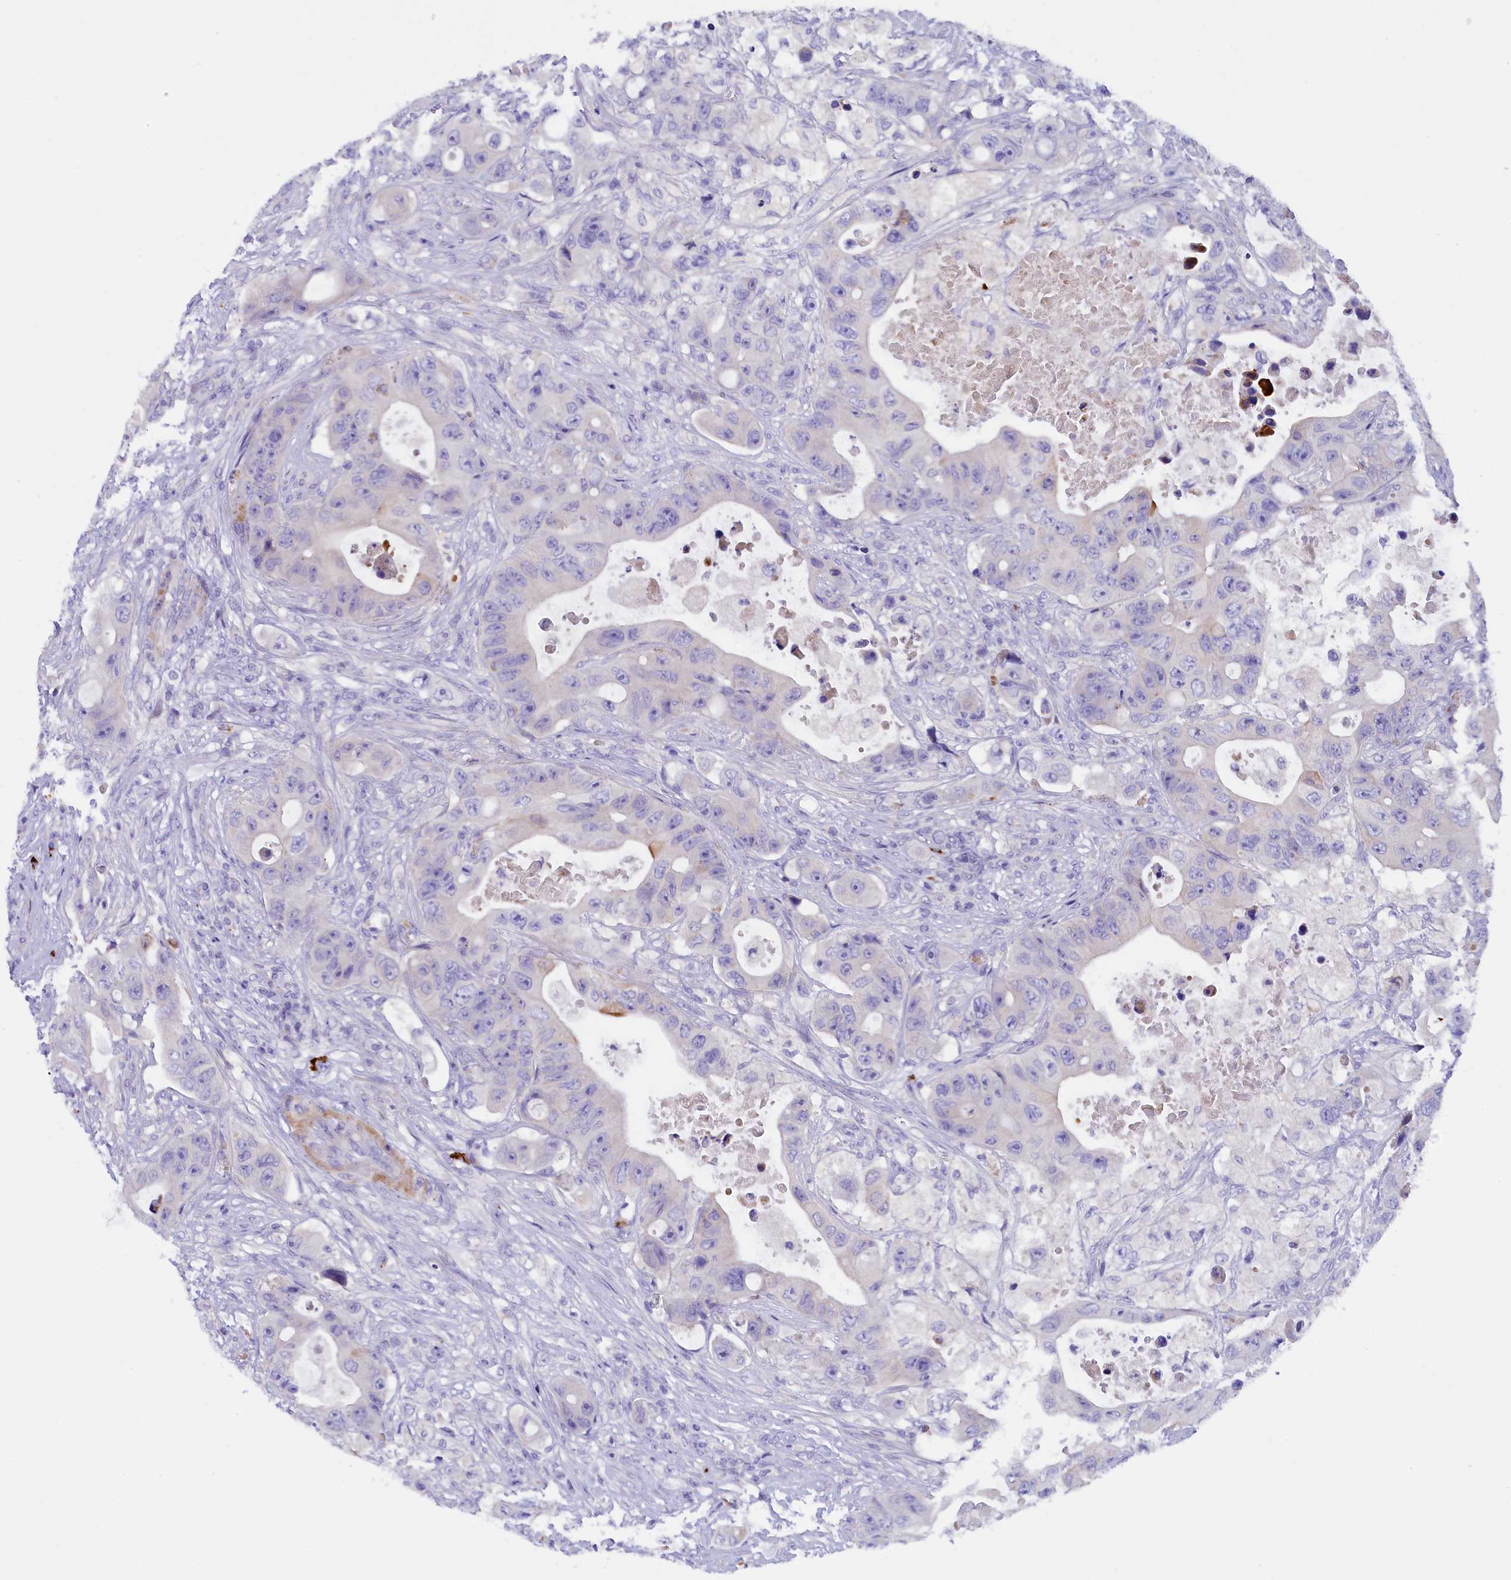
{"staining": {"intensity": "moderate", "quantity": "<25%", "location": "cytoplasmic/membranous"}, "tissue": "colorectal cancer", "cell_type": "Tumor cells", "image_type": "cancer", "snomed": [{"axis": "morphology", "description": "Adenocarcinoma, NOS"}, {"axis": "topography", "description": "Colon"}], "caption": "Immunohistochemistry (IHC) image of neoplastic tissue: human adenocarcinoma (colorectal) stained using immunohistochemistry (IHC) demonstrates low levels of moderate protein expression localized specifically in the cytoplasmic/membranous of tumor cells, appearing as a cytoplasmic/membranous brown color.", "gene": "RTTN", "patient": {"sex": "female", "age": 46}}